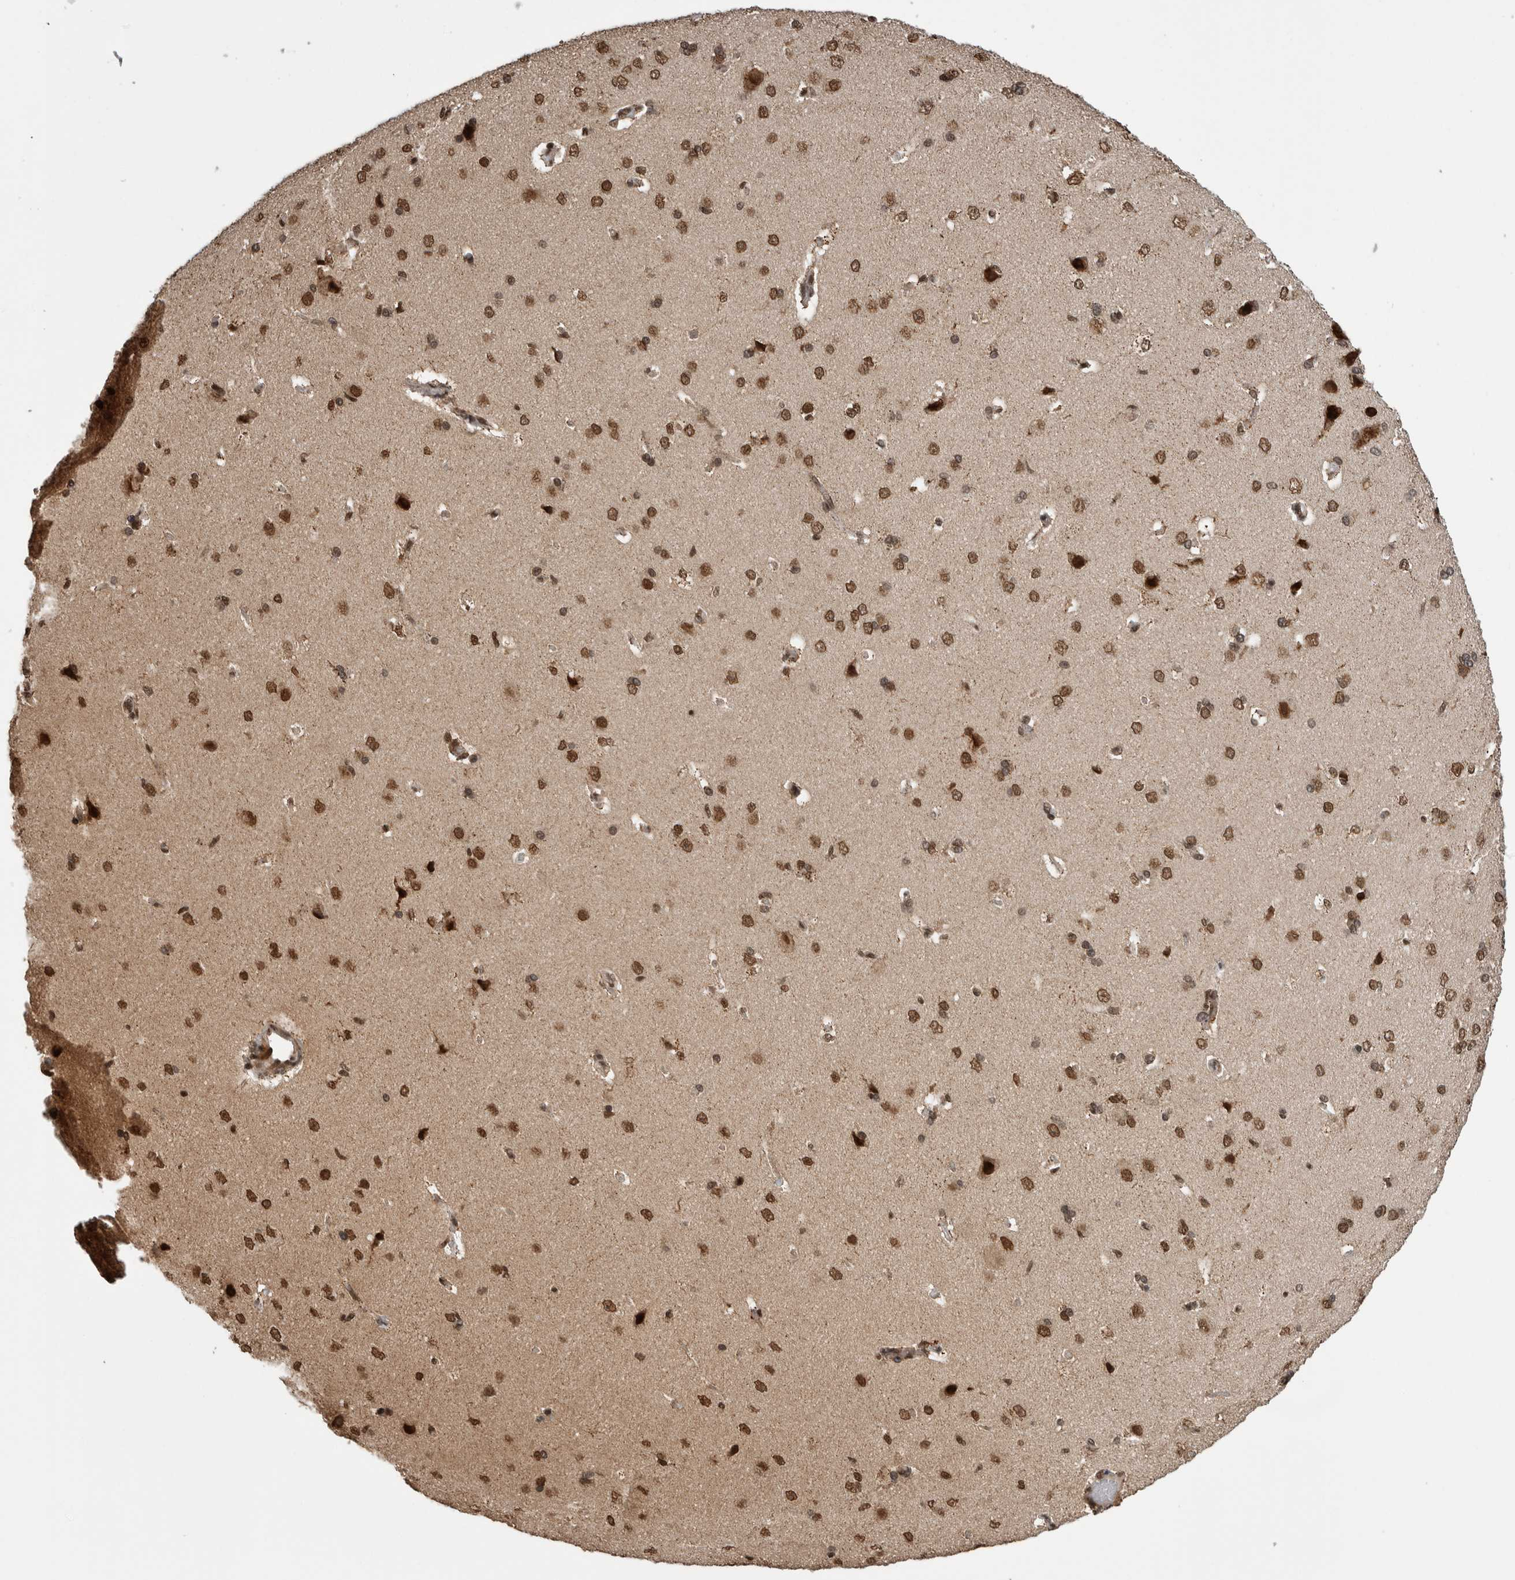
{"staining": {"intensity": "strong", "quantity": ">75%", "location": "nuclear"}, "tissue": "cerebral cortex", "cell_type": "Endothelial cells", "image_type": "normal", "snomed": [{"axis": "morphology", "description": "Normal tissue, NOS"}, {"axis": "topography", "description": "Cerebral cortex"}], "caption": "Human cerebral cortex stained with a brown dye shows strong nuclear positive positivity in approximately >75% of endothelial cells.", "gene": "CPSF2", "patient": {"sex": "male", "age": 62}}